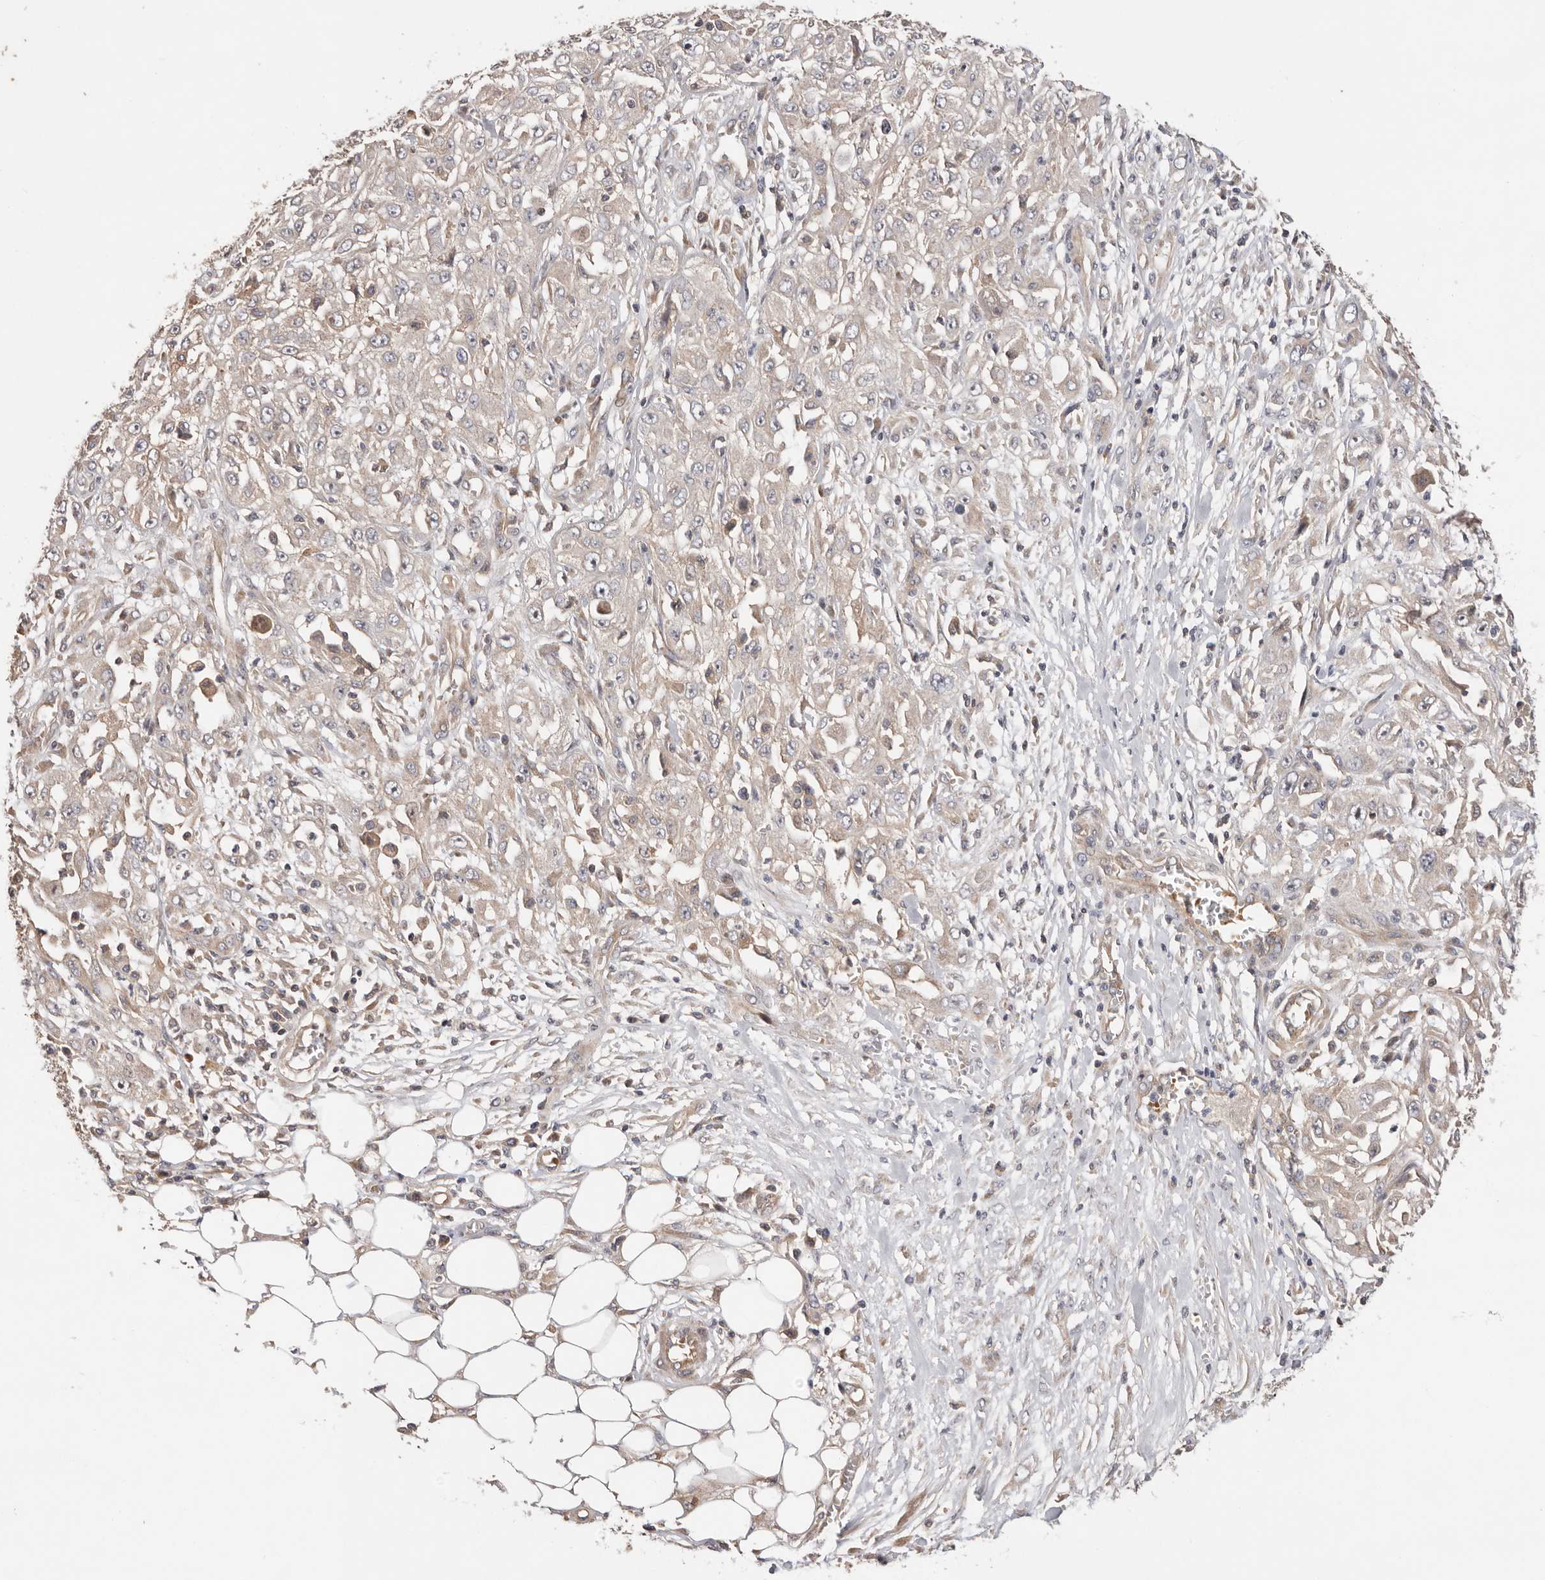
{"staining": {"intensity": "negative", "quantity": "none", "location": "none"}, "tissue": "skin cancer", "cell_type": "Tumor cells", "image_type": "cancer", "snomed": [{"axis": "morphology", "description": "Squamous cell carcinoma, NOS"}, {"axis": "morphology", "description": "Squamous cell carcinoma, metastatic, NOS"}, {"axis": "topography", "description": "Skin"}, {"axis": "topography", "description": "Lymph node"}], "caption": "There is no significant positivity in tumor cells of skin metastatic squamous cell carcinoma.", "gene": "DOP1A", "patient": {"sex": "male", "age": 75}}